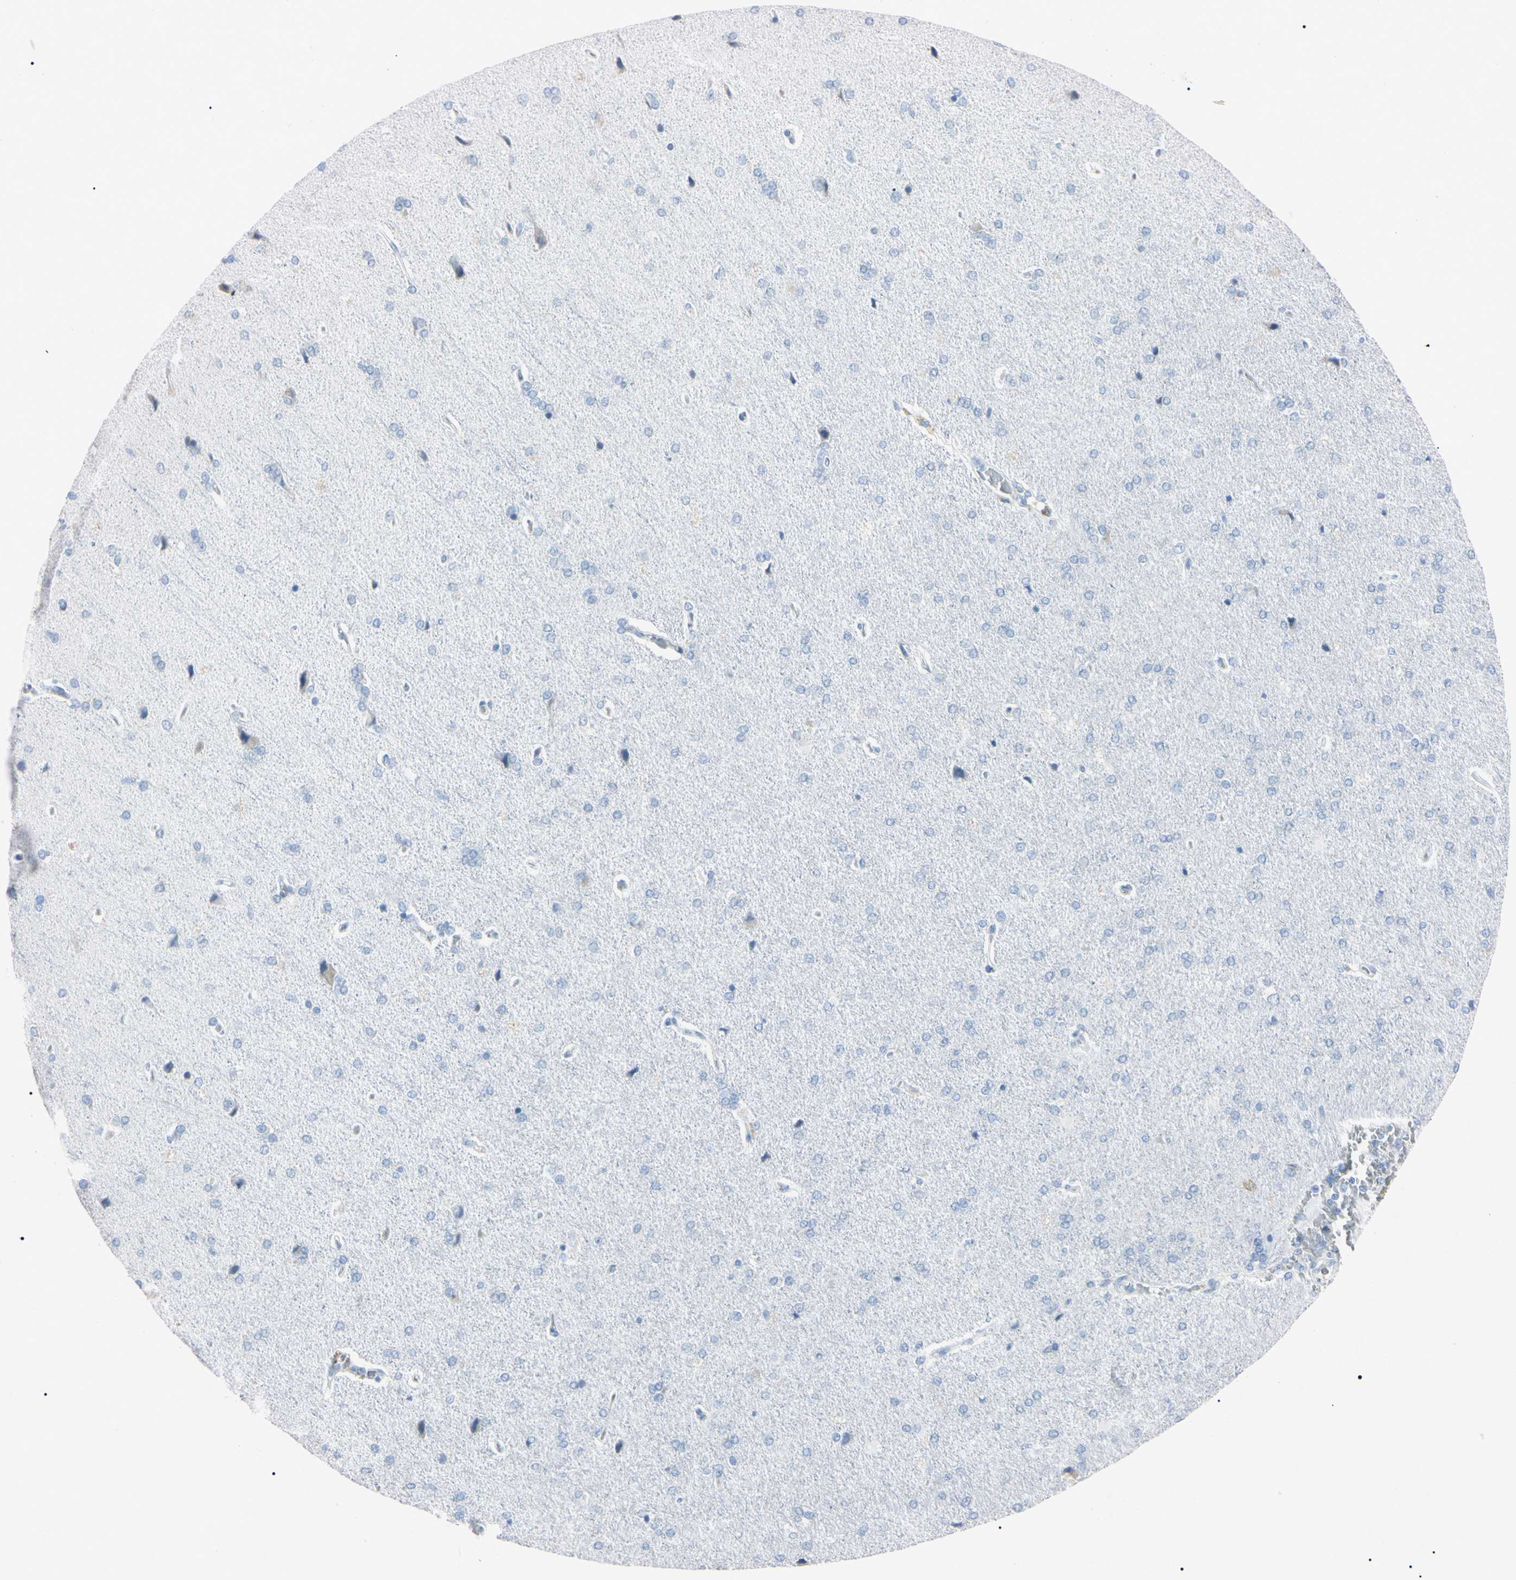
{"staining": {"intensity": "negative", "quantity": "none", "location": "none"}, "tissue": "cerebral cortex", "cell_type": "Endothelial cells", "image_type": "normal", "snomed": [{"axis": "morphology", "description": "Normal tissue, NOS"}, {"axis": "topography", "description": "Cerebral cortex"}], "caption": "Immunohistochemistry (IHC) histopathology image of unremarkable cerebral cortex stained for a protein (brown), which displays no expression in endothelial cells. Nuclei are stained in blue.", "gene": "ELN", "patient": {"sex": "male", "age": 62}}